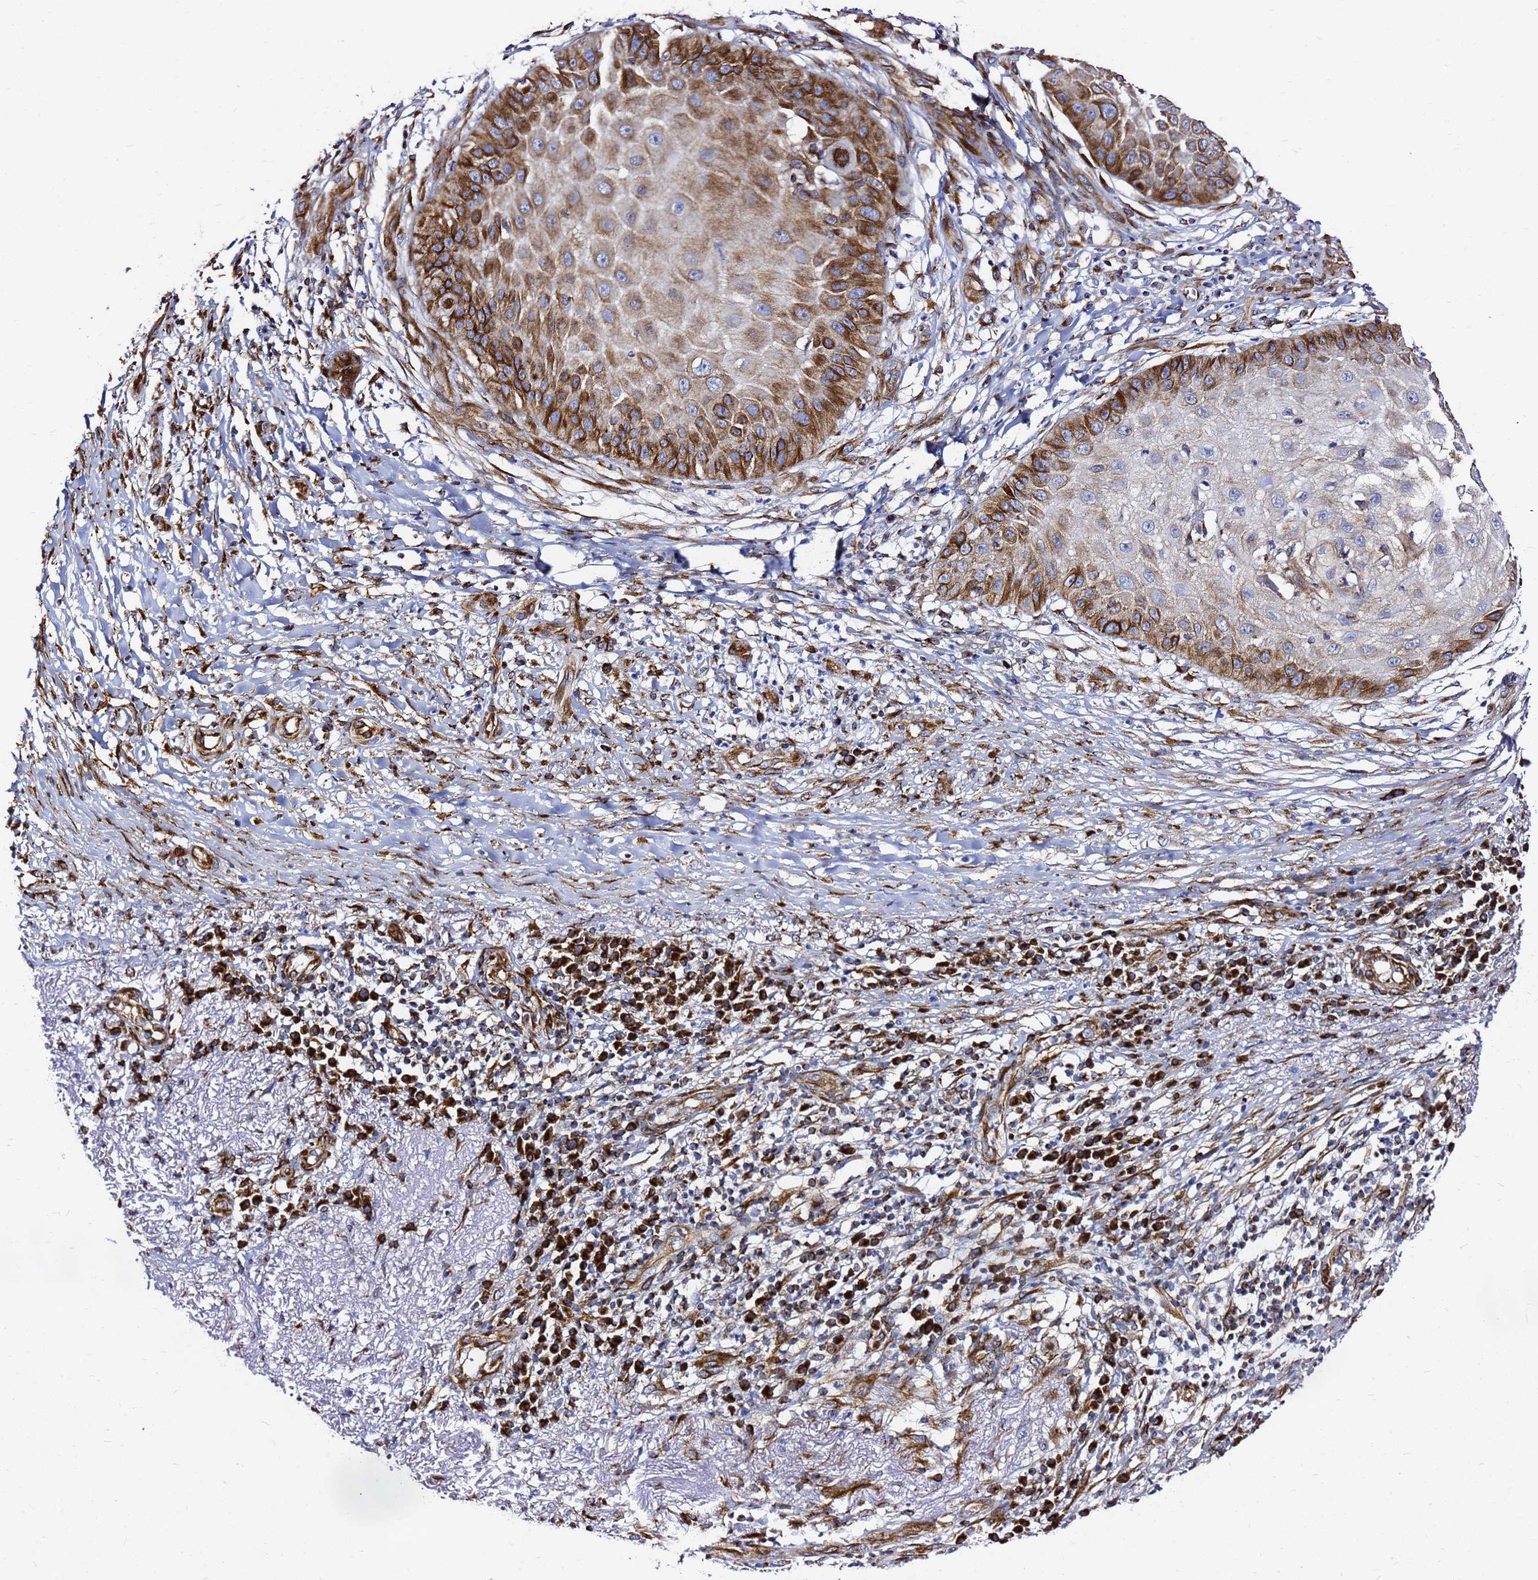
{"staining": {"intensity": "strong", "quantity": "25%-75%", "location": "cytoplasmic/membranous"}, "tissue": "skin cancer", "cell_type": "Tumor cells", "image_type": "cancer", "snomed": [{"axis": "morphology", "description": "Squamous cell carcinoma, NOS"}, {"axis": "topography", "description": "Skin"}], "caption": "IHC histopathology image of skin cancer stained for a protein (brown), which demonstrates high levels of strong cytoplasmic/membranous staining in about 25%-75% of tumor cells.", "gene": "TUBA8", "patient": {"sex": "male", "age": 70}}